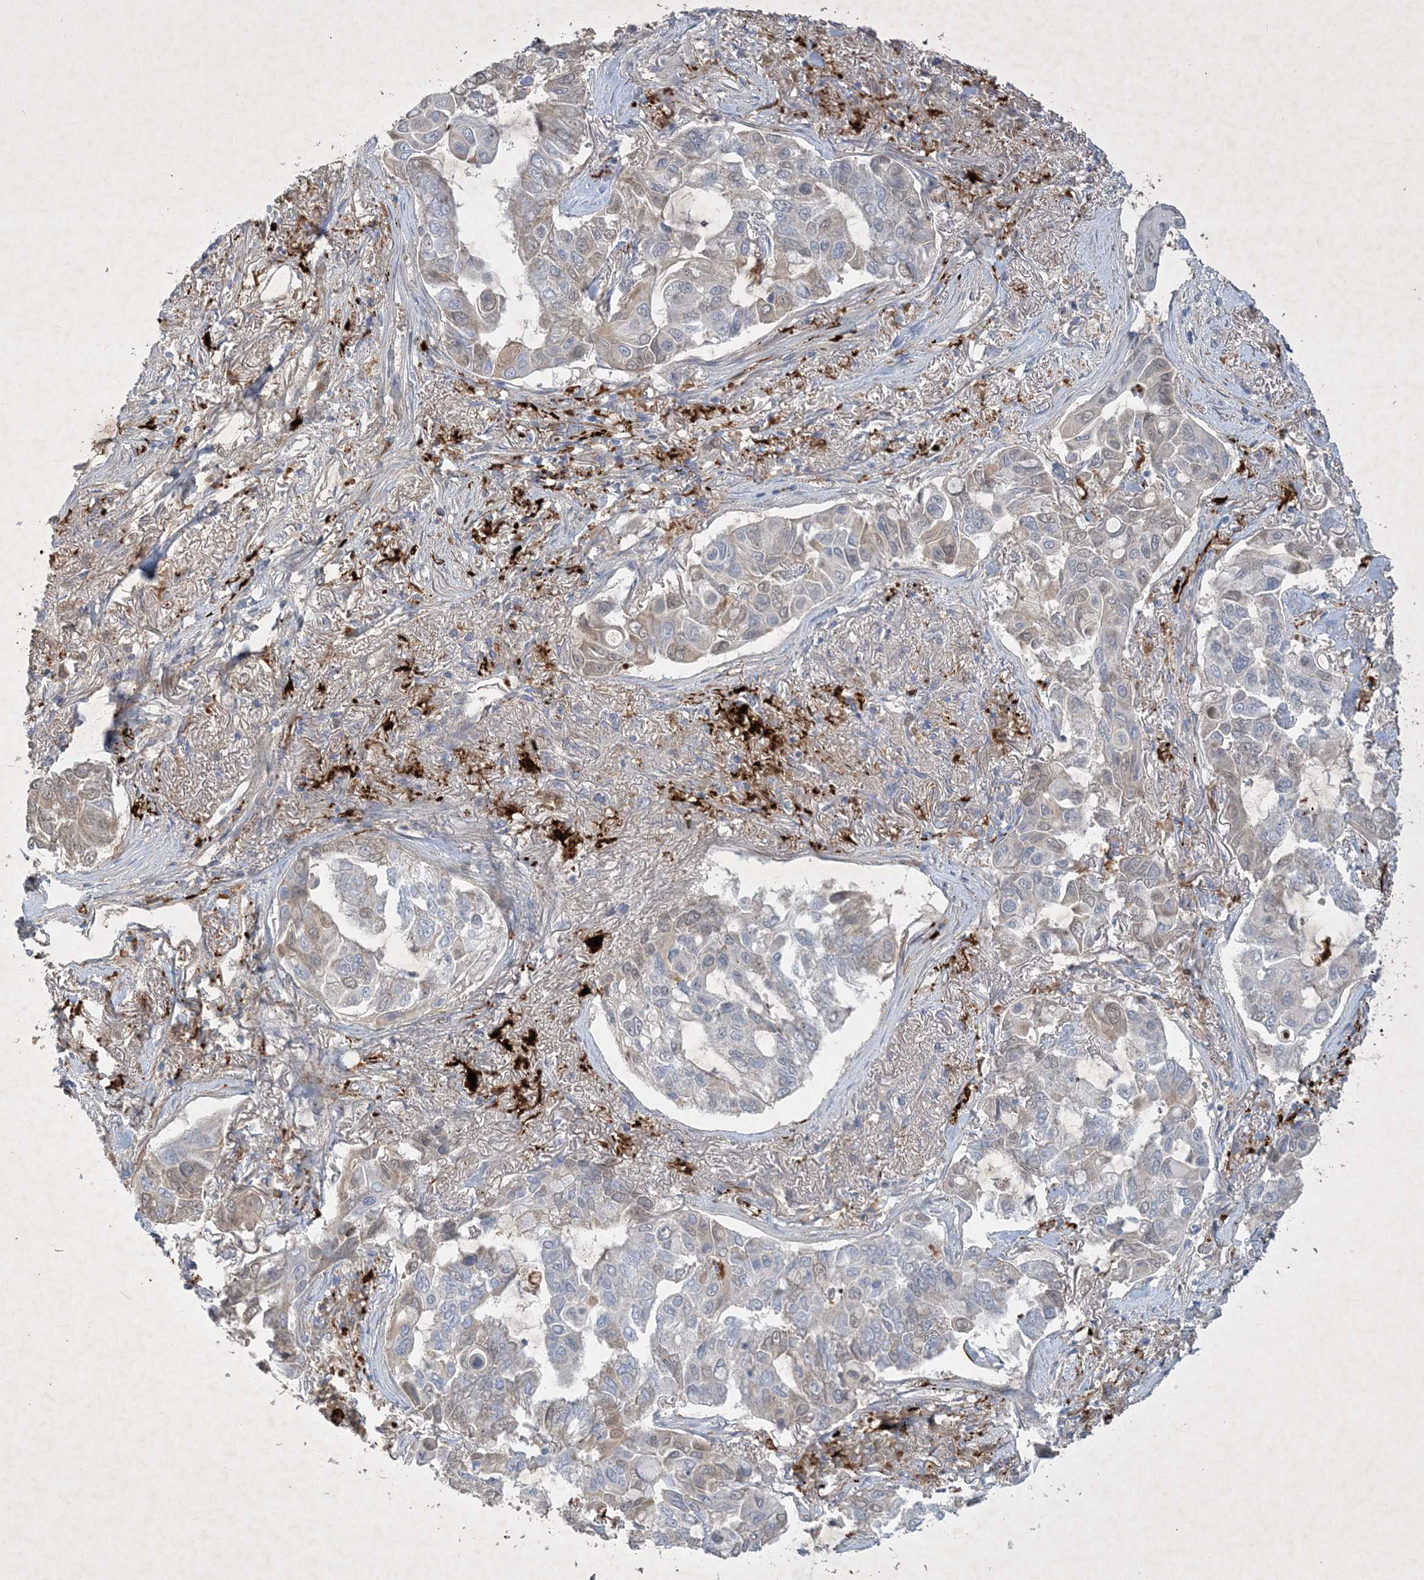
{"staining": {"intensity": "weak", "quantity": "<25%", "location": "cytoplasmic/membranous"}, "tissue": "lung cancer", "cell_type": "Tumor cells", "image_type": "cancer", "snomed": [{"axis": "morphology", "description": "Adenocarcinoma, NOS"}, {"axis": "topography", "description": "Lung"}], "caption": "Tumor cells show no significant staining in lung cancer.", "gene": "THG1L", "patient": {"sex": "male", "age": 64}}